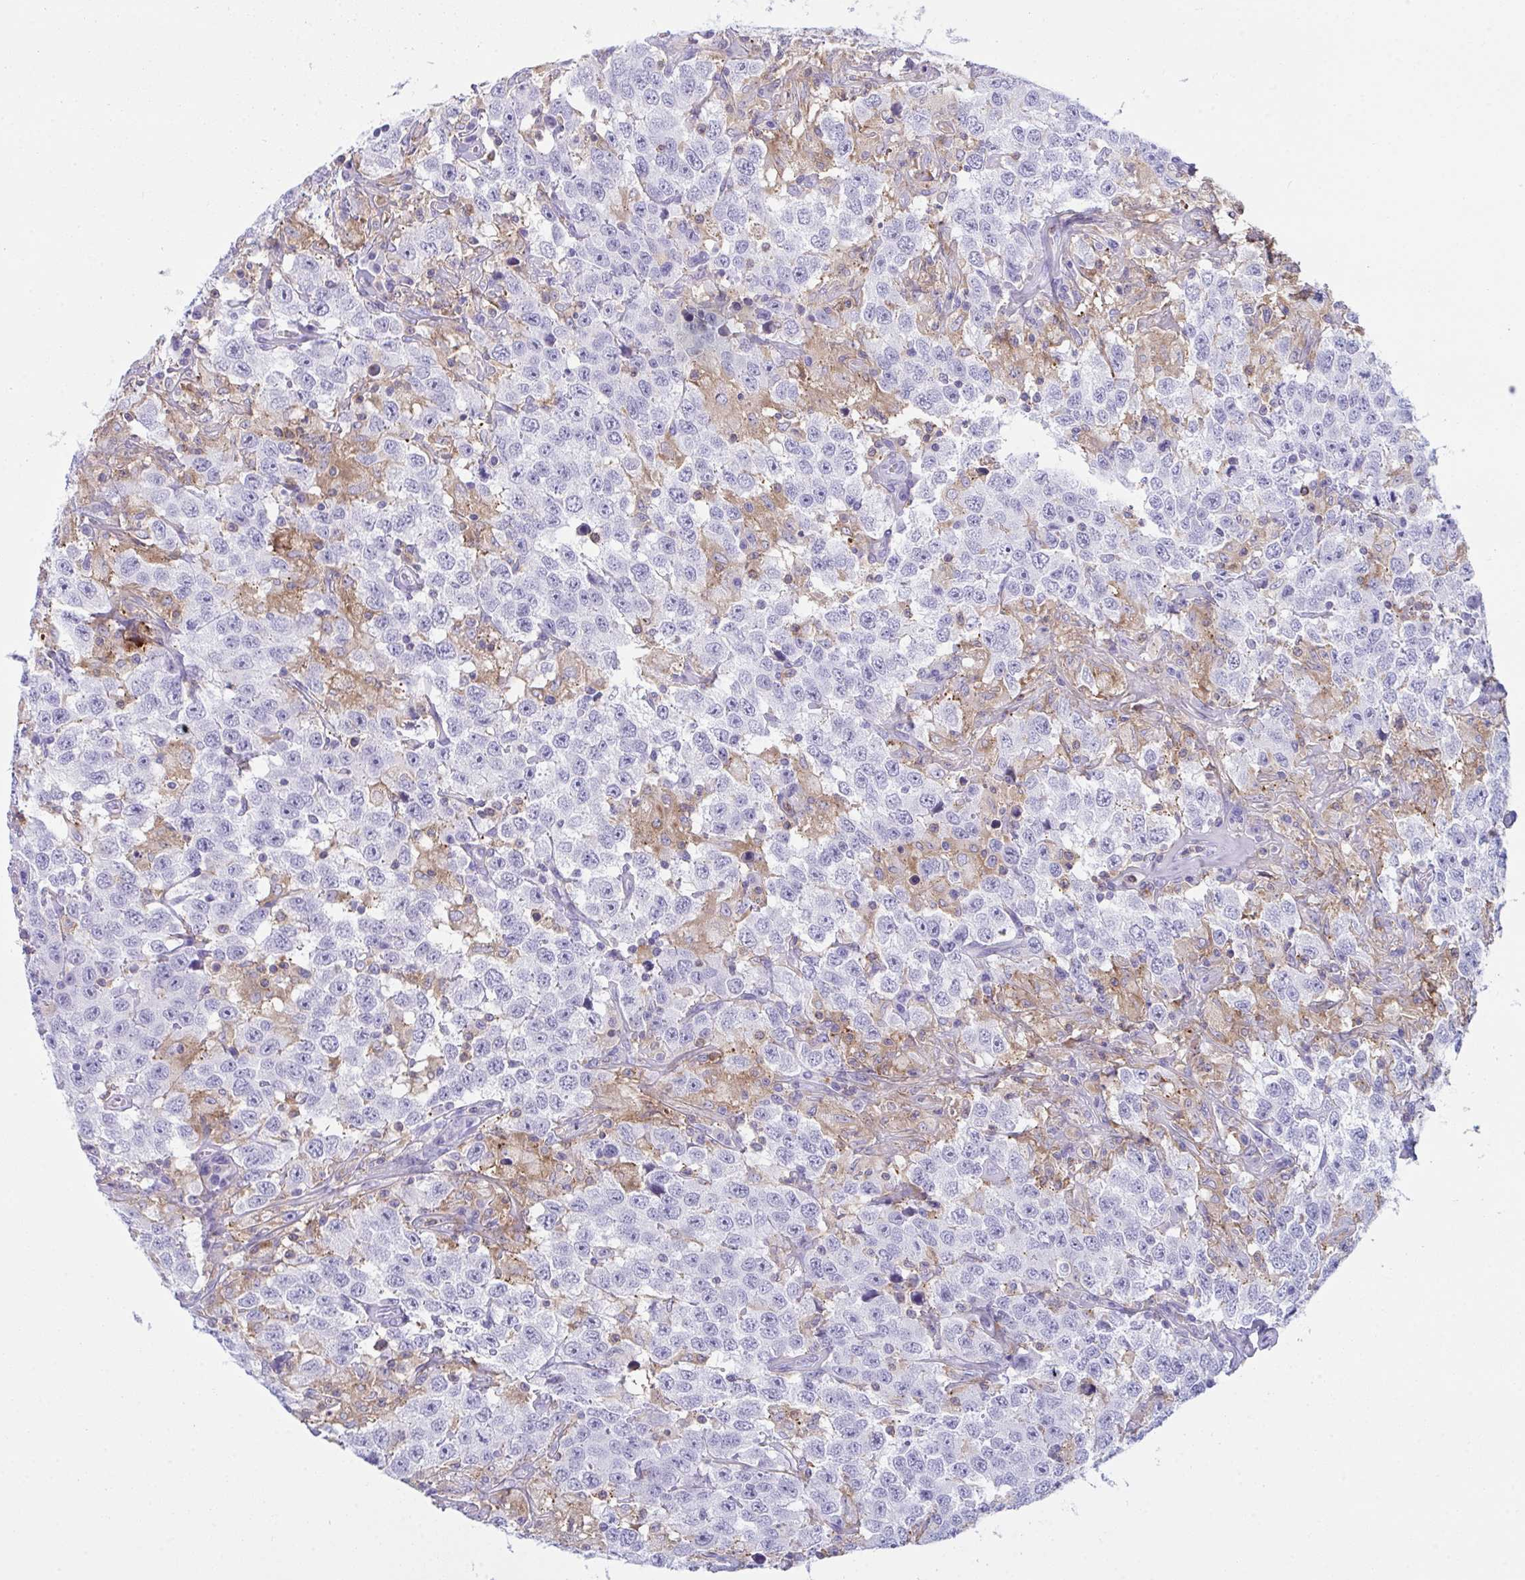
{"staining": {"intensity": "negative", "quantity": "none", "location": "none"}, "tissue": "testis cancer", "cell_type": "Tumor cells", "image_type": "cancer", "snomed": [{"axis": "morphology", "description": "Seminoma, NOS"}, {"axis": "topography", "description": "Testis"}], "caption": "There is no significant positivity in tumor cells of testis cancer. Nuclei are stained in blue.", "gene": "MYO1F", "patient": {"sex": "male", "age": 41}}